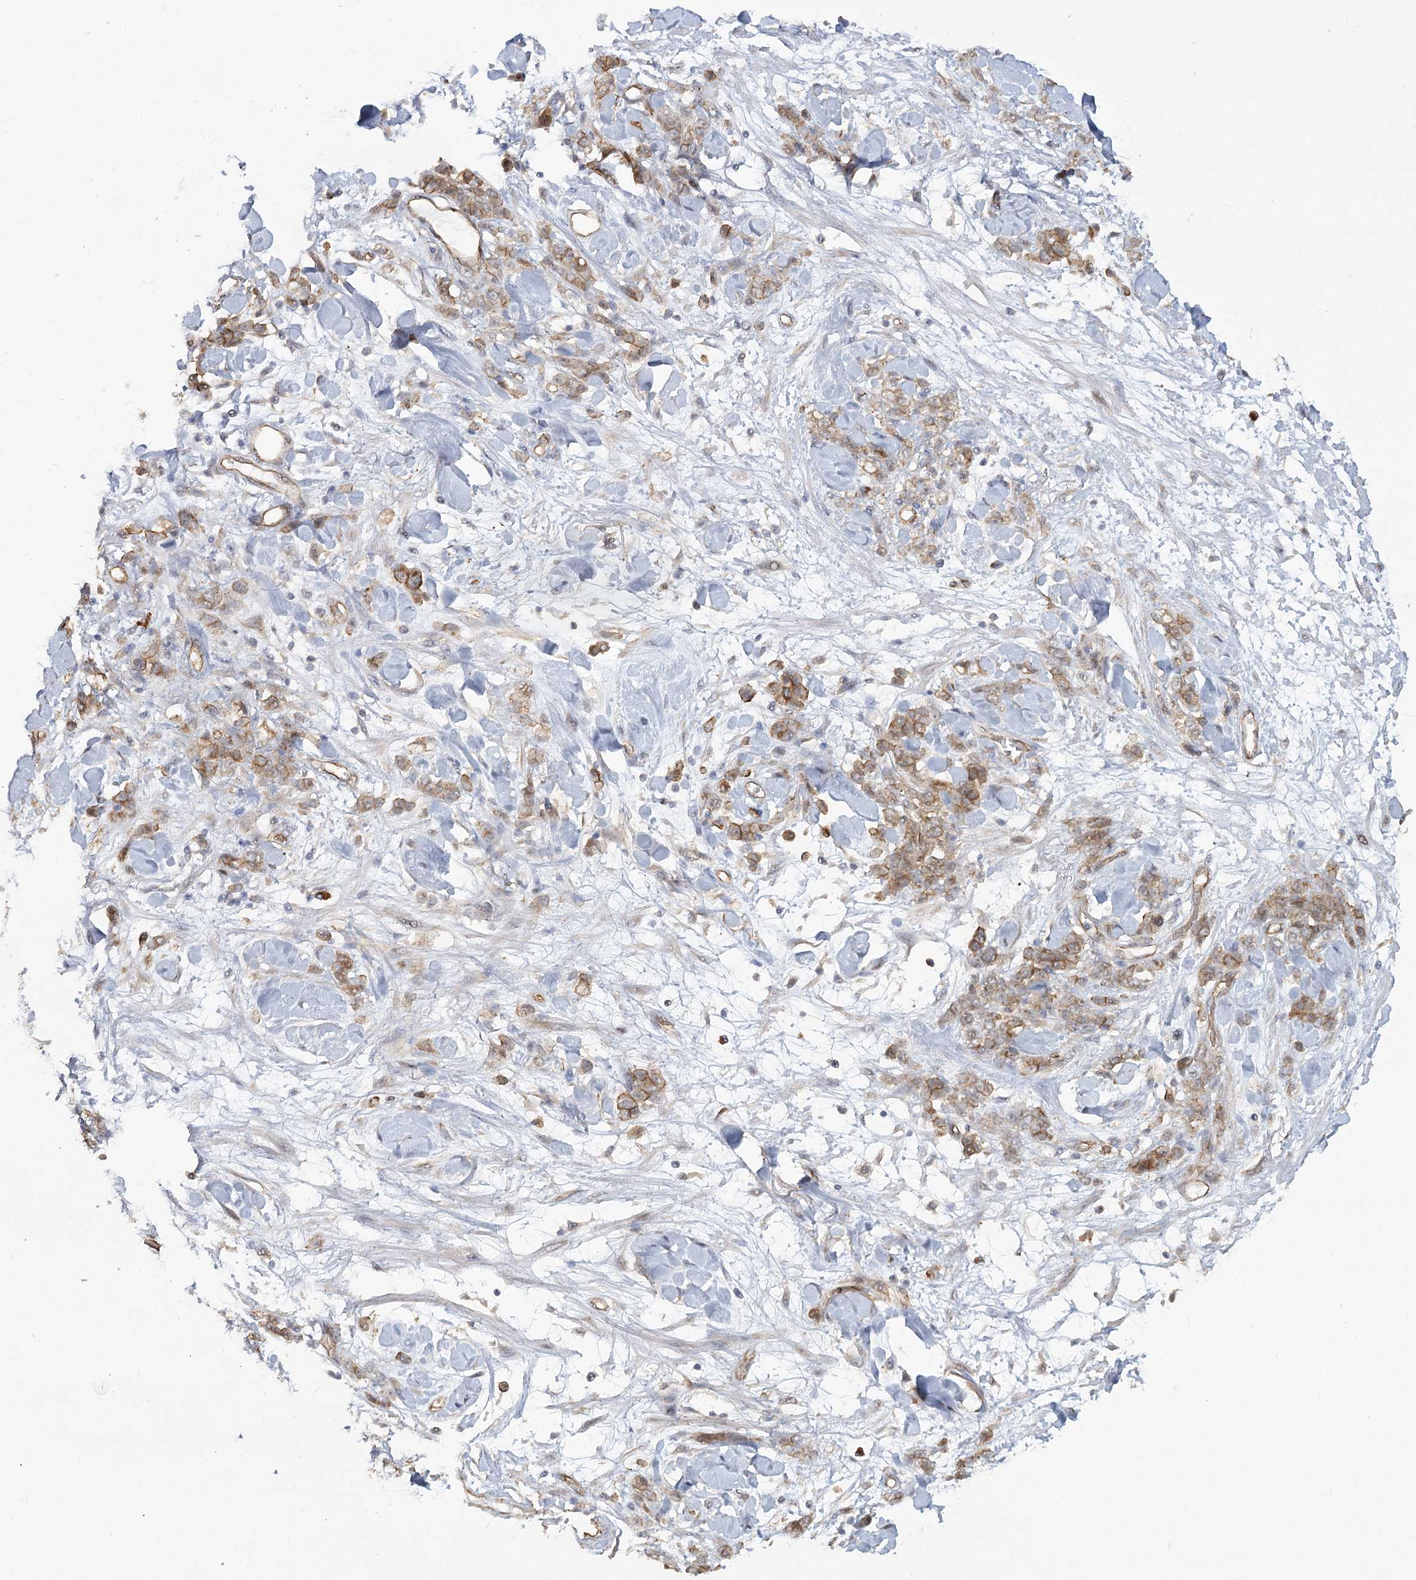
{"staining": {"intensity": "moderate", "quantity": ">75%", "location": "cytoplasmic/membranous"}, "tissue": "stomach cancer", "cell_type": "Tumor cells", "image_type": "cancer", "snomed": [{"axis": "morphology", "description": "Normal tissue, NOS"}, {"axis": "morphology", "description": "Adenocarcinoma, NOS"}, {"axis": "topography", "description": "Stomach"}], "caption": "Immunohistochemistry (DAB) staining of human adenocarcinoma (stomach) shows moderate cytoplasmic/membranous protein expression in about >75% of tumor cells.", "gene": "RPP14", "patient": {"sex": "male", "age": 82}}